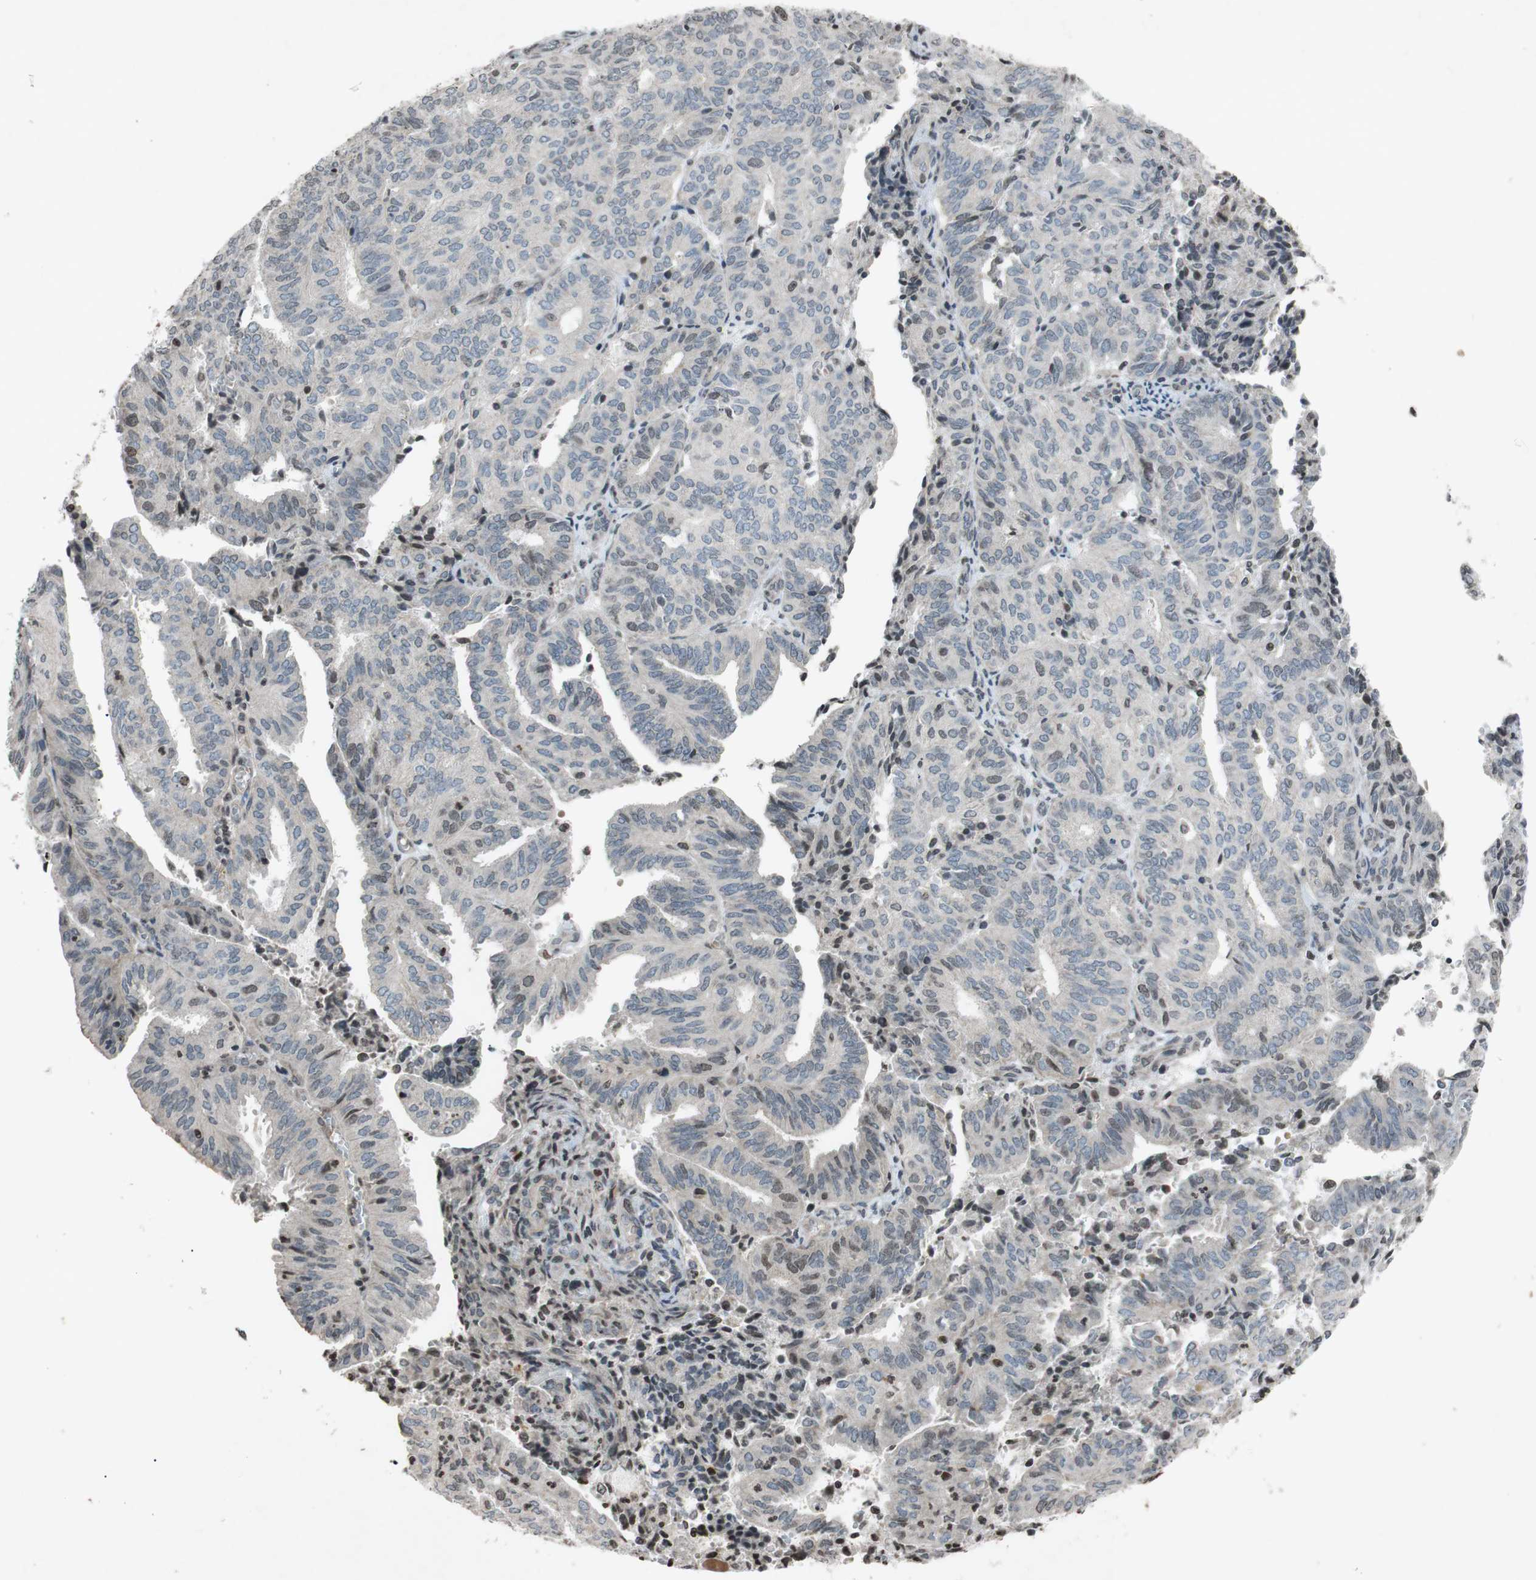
{"staining": {"intensity": "weak", "quantity": "<25%", "location": "cytoplasmic/membranous,nuclear"}, "tissue": "endometrial cancer", "cell_type": "Tumor cells", "image_type": "cancer", "snomed": [{"axis": "morphology", "description": "Adenocarcinoma, NOS"}, {"axis": "topography", "description": "Uterus"}], "caption": "Immunohistochemical staining of human endometrial cancer displays no significant staining in tumor cells.", "gene": "MCM6", "patient": {"sex": "female", "age": 60}}